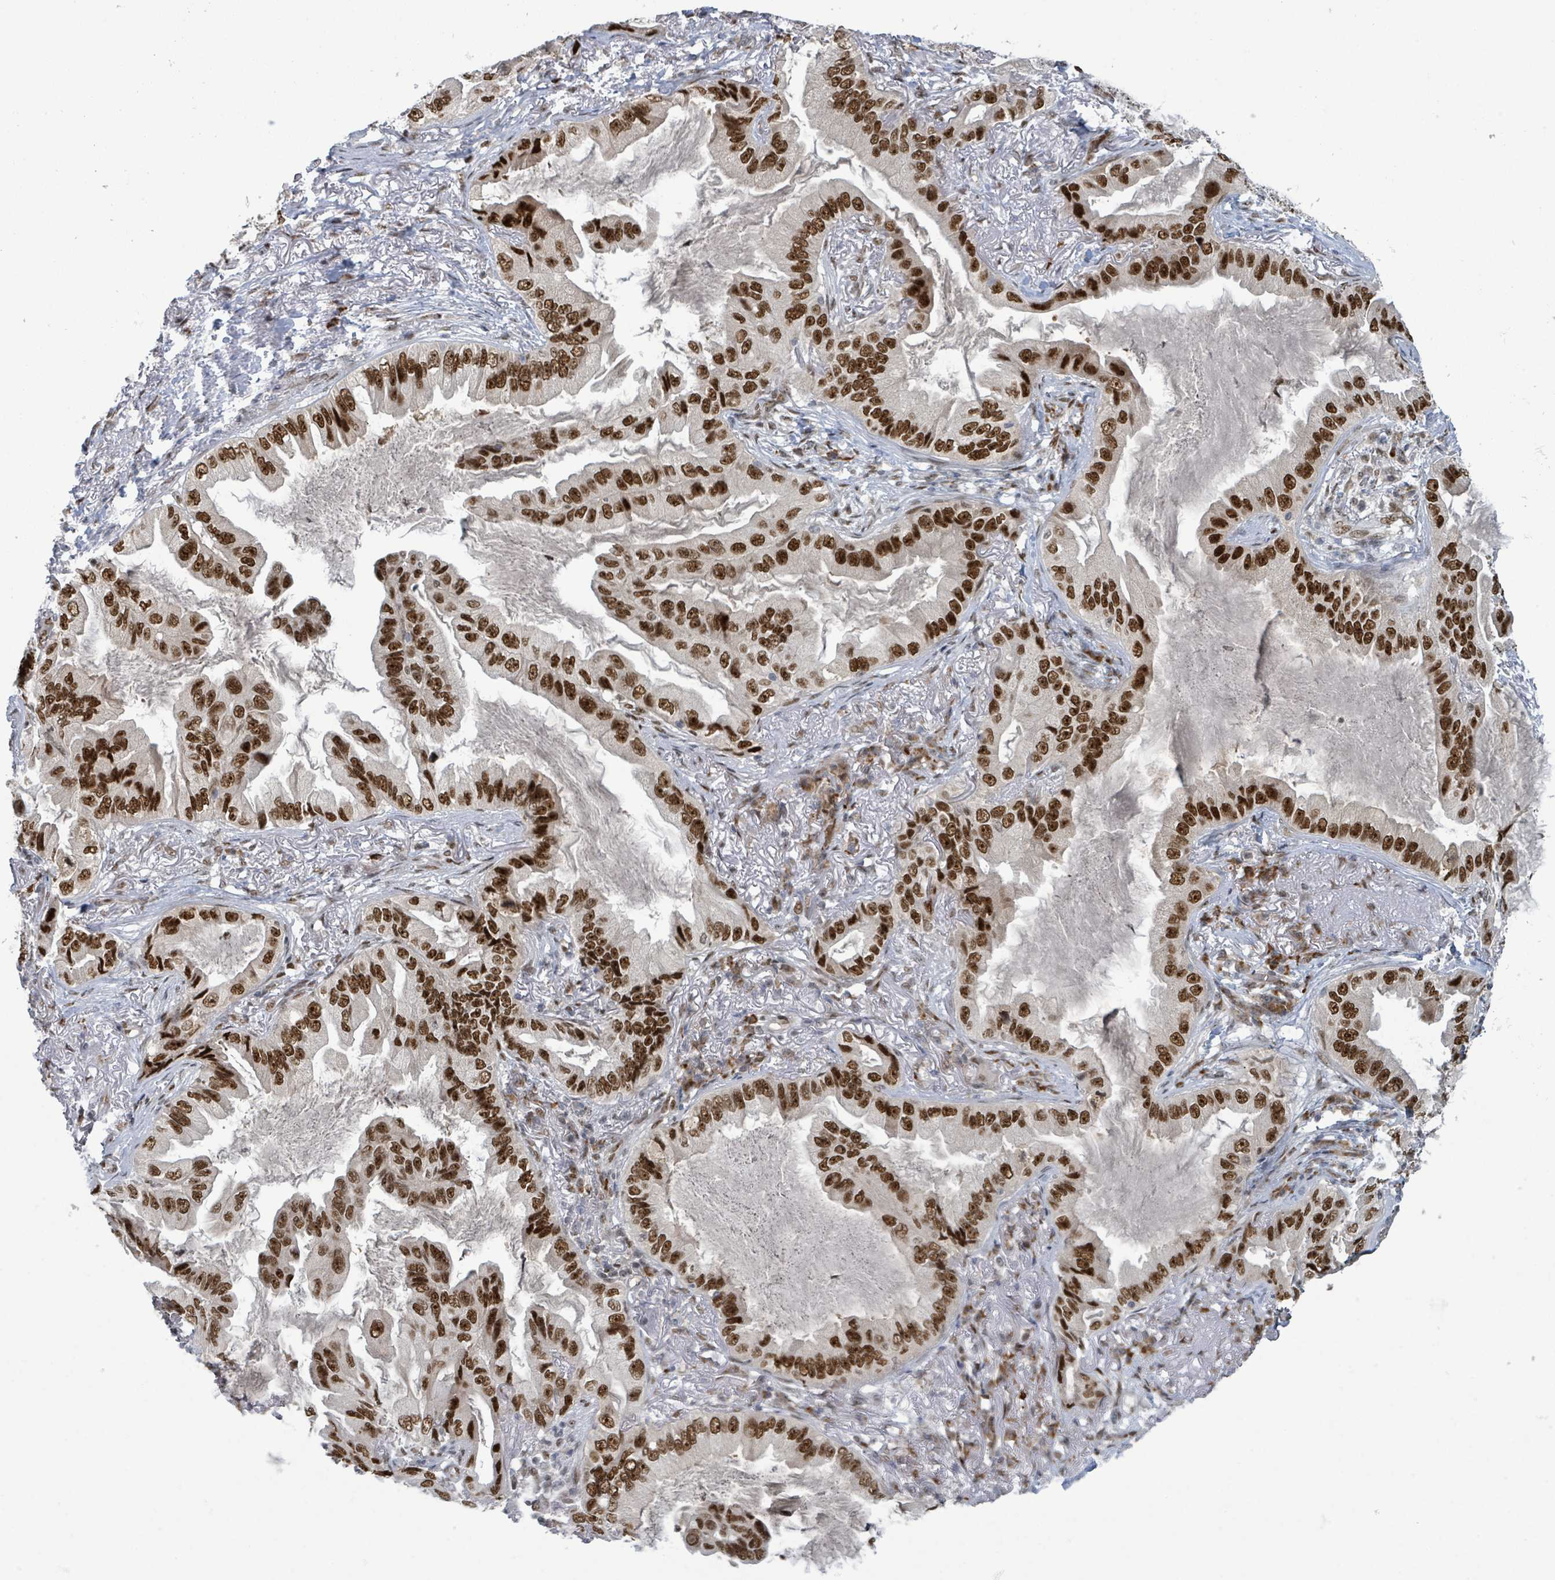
{"staining": {"intensity": "strong", "quantity": ">75%", "location": "nuclear"}, "tissue": "lung cancer", "cell_type": "Tumor cells", "image_type": "cancer", "snomed": [{"axis": "morphology", "description": "Adenocarcinoma, NOS"}, {"axis": "topography", "description": "Lung"}], "caption": "Approximately >75% of tumor cells in human lung cancer demonstrate strong nuclear protein positivity as visualized by brown immunohistochemical staining.", "gene": "KLF3", "patient": {"sex": "female", "age": 69}}